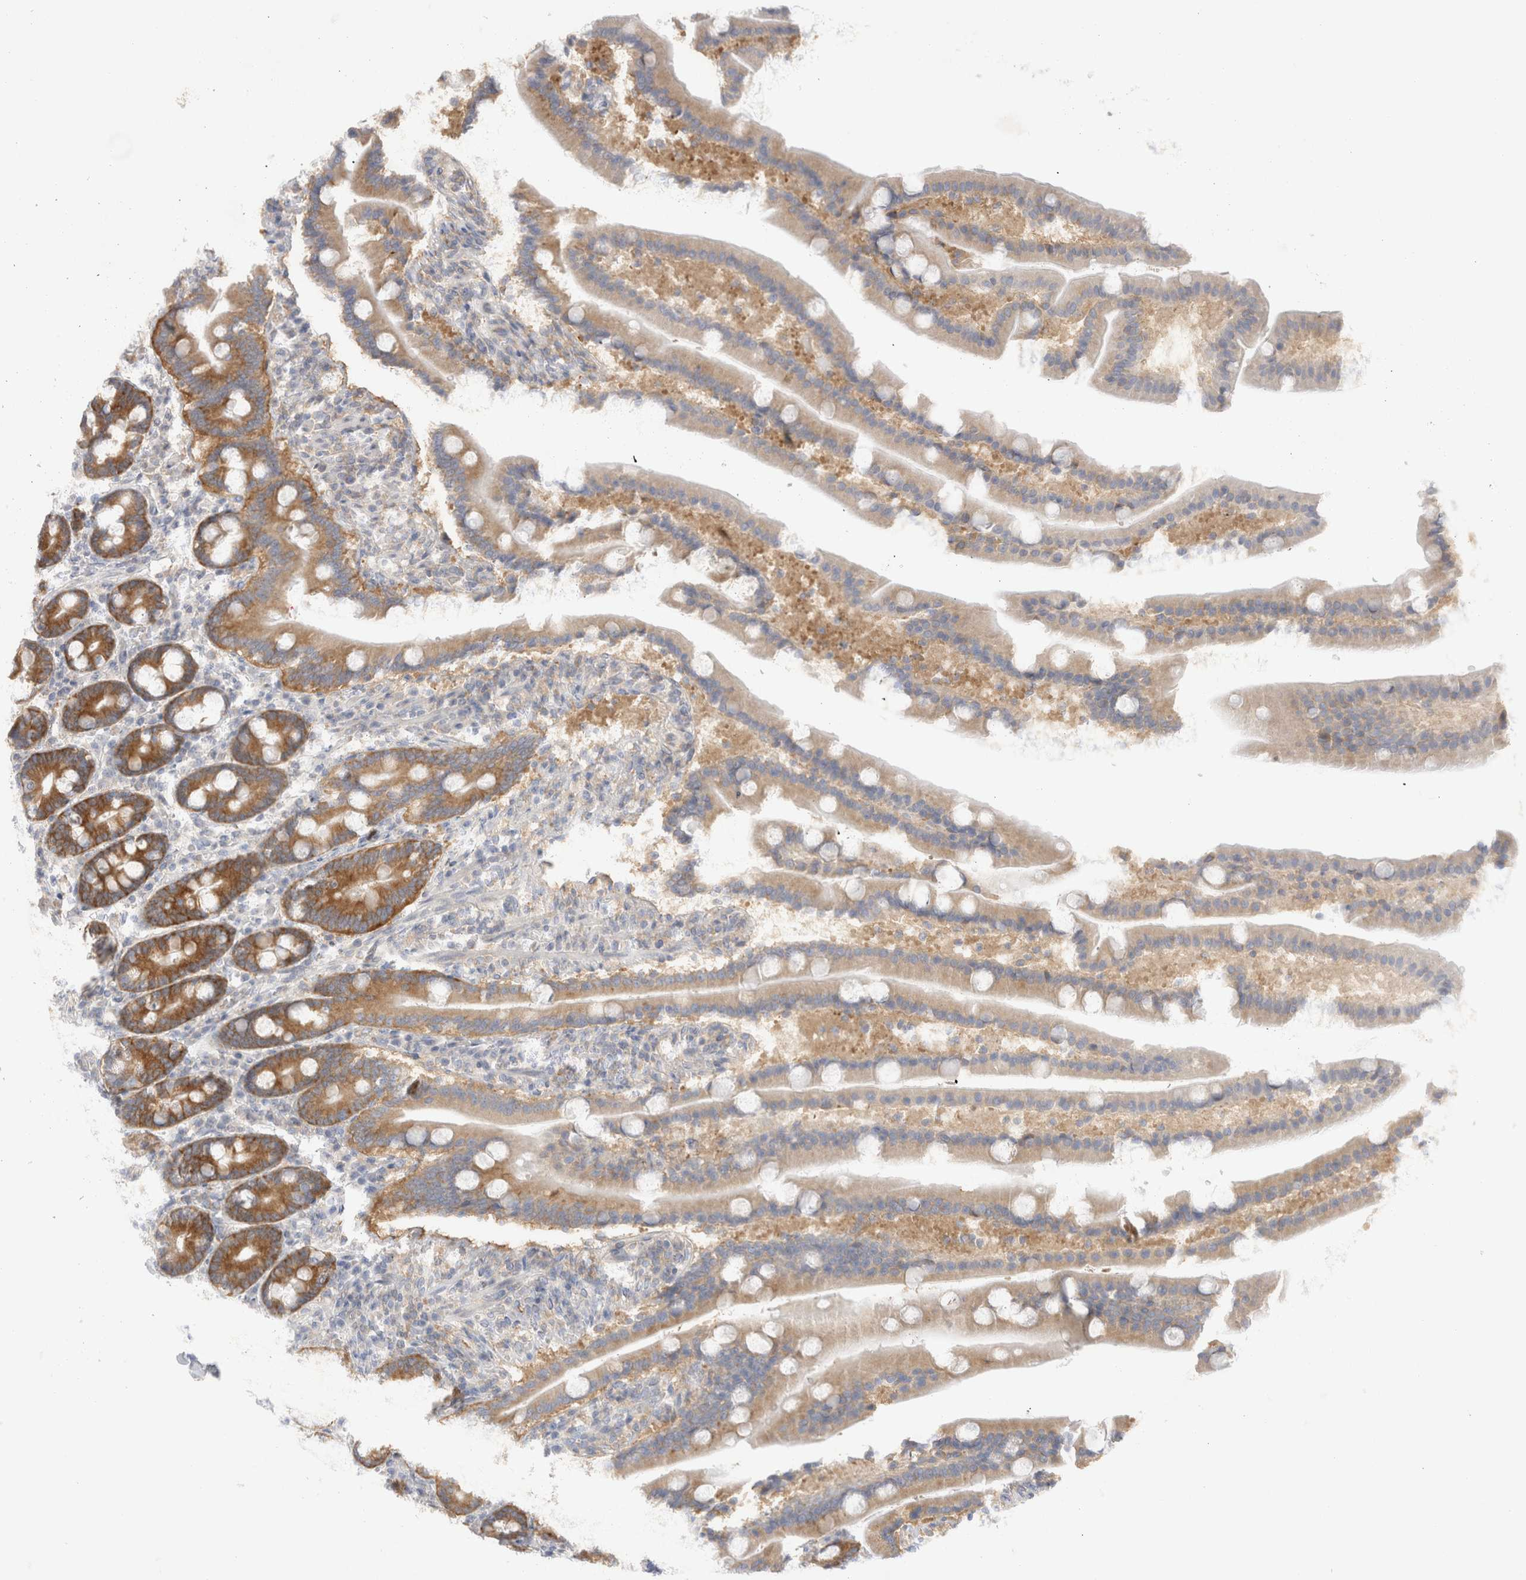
{"staining": {"intensity": "moderate", "quantity": ">75%", "location": "cytoplasmic/membranous"}, "tissue": "duodenum", "cell_type": "Glandular cells", "image_type": "normal", "snomed": [{"axis": "morphology", "description": "Normal tissue, NOS"}, {"axis": "topography", "description": "Duodenum"}], "caption": "Moderate cytoplasmic/membranous expression is identified in about >75% of glandular cells in unremarkable duodenum. The staining was performed using DAB to visualize the protein expression in brown, while the nuclei were stained in blue with hematoxylin (Magnification: 20x).", "gene": "ZNF23", "patient": {"sex": "male", "age": 54}}